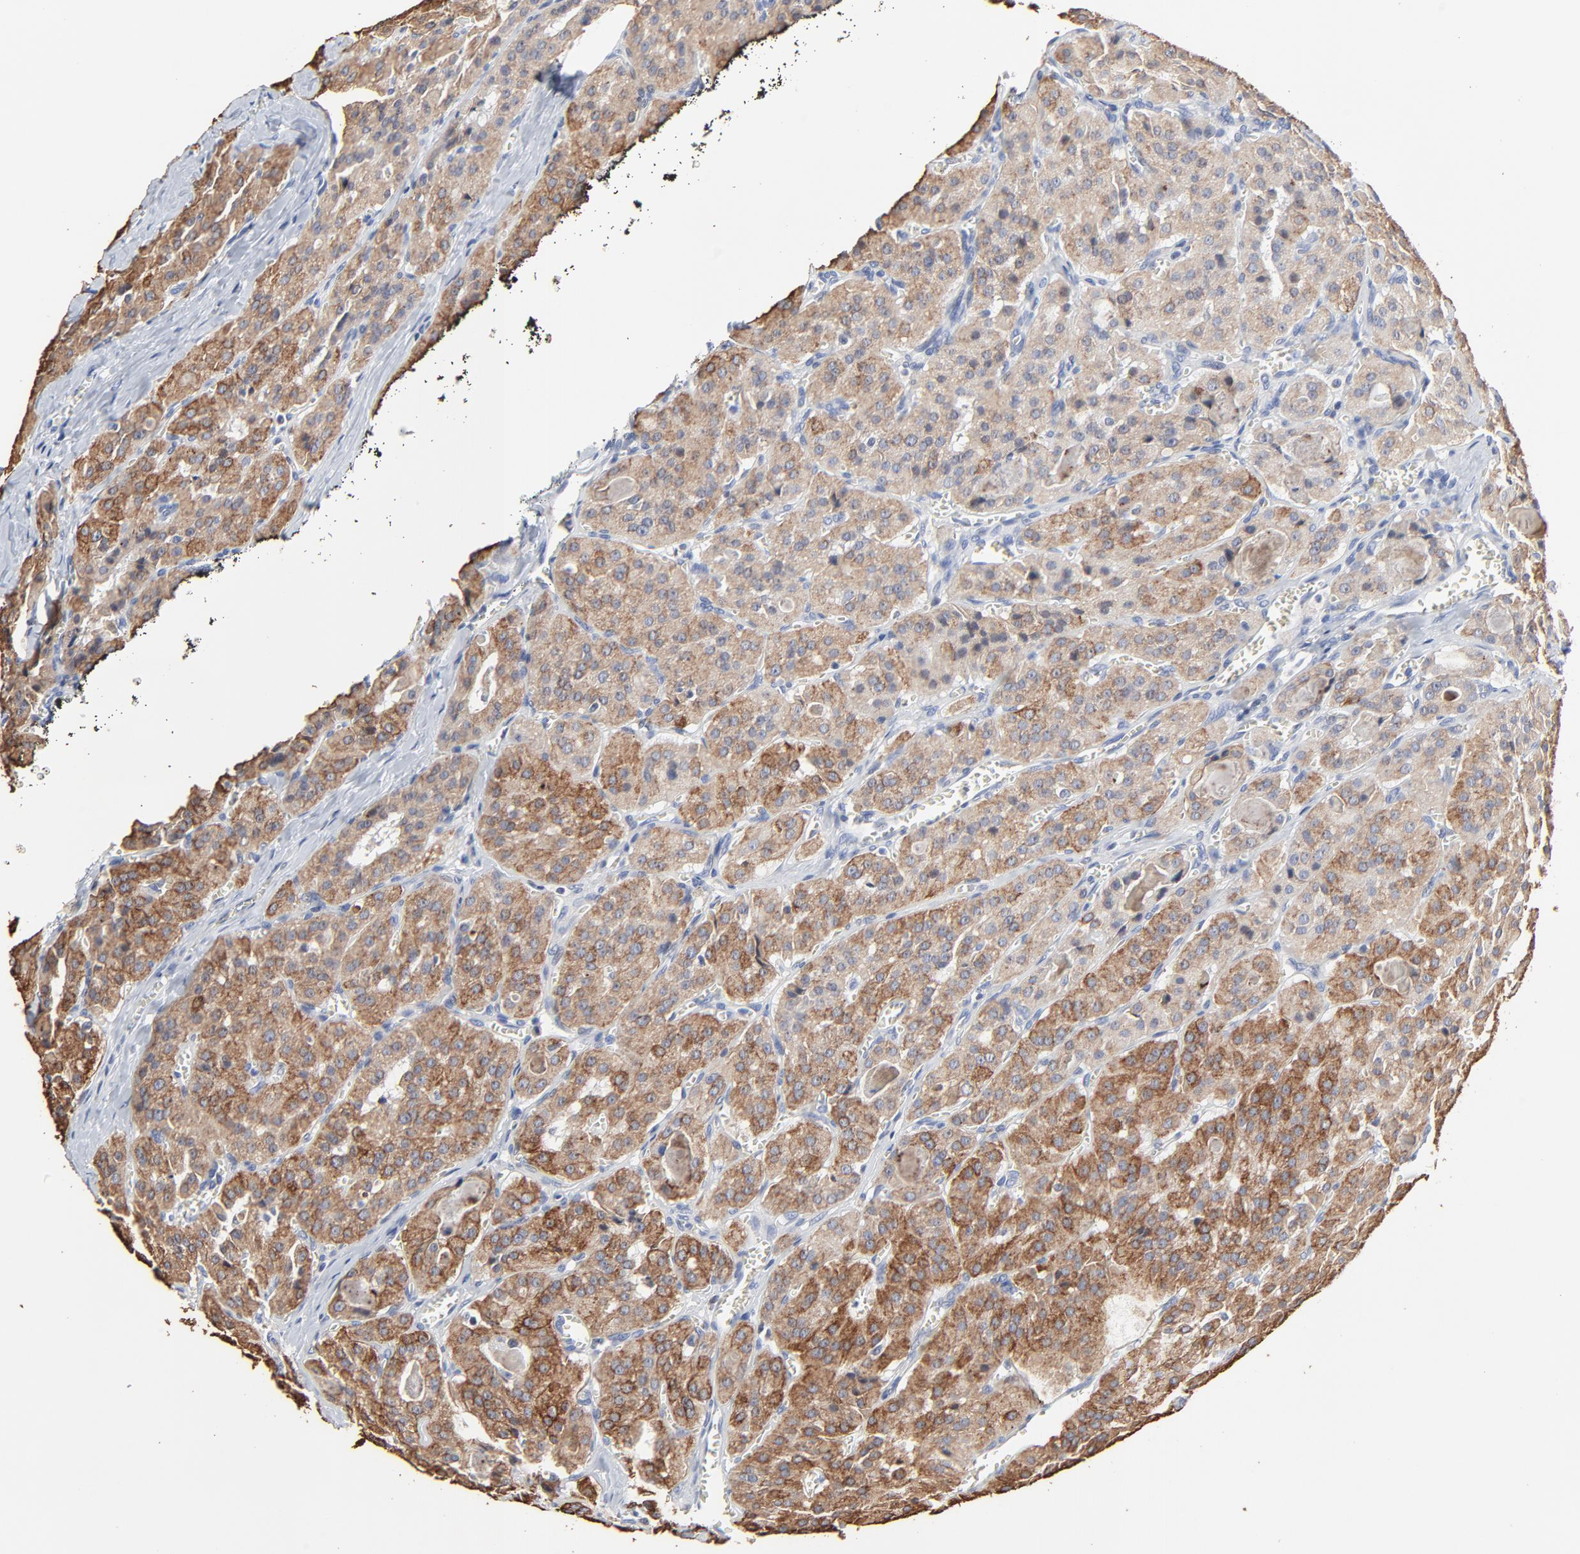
{"staining": {"intensity": "moderate", "quantity": ">75%", "location": "cytoplasmic/membranous"}, "tissue": "thyroid cancer", "cell_type": "Tumor cells", "image_type": "cancer", "snomed": [{"axis": "morphology", "description": "Carcinoma, NOS"}, {"axis": "topography", "description": "Thyroid gland"}], "caption": "Immunohistochemistry staining of thyroid cancer, which displays medium levels of moderate cytoplasmic/membranous staining in about >75% of tumor cells indicating moderate cytoplasmic/membranous protein staining. The staining was performed using DAB (3,3'-diaminobenzidine) (brown) for protein detection and nuclei were counterstained in hematoxylin (blue).", "gene": "LNX1", "patient": {"sex": "male", "age": 76}}